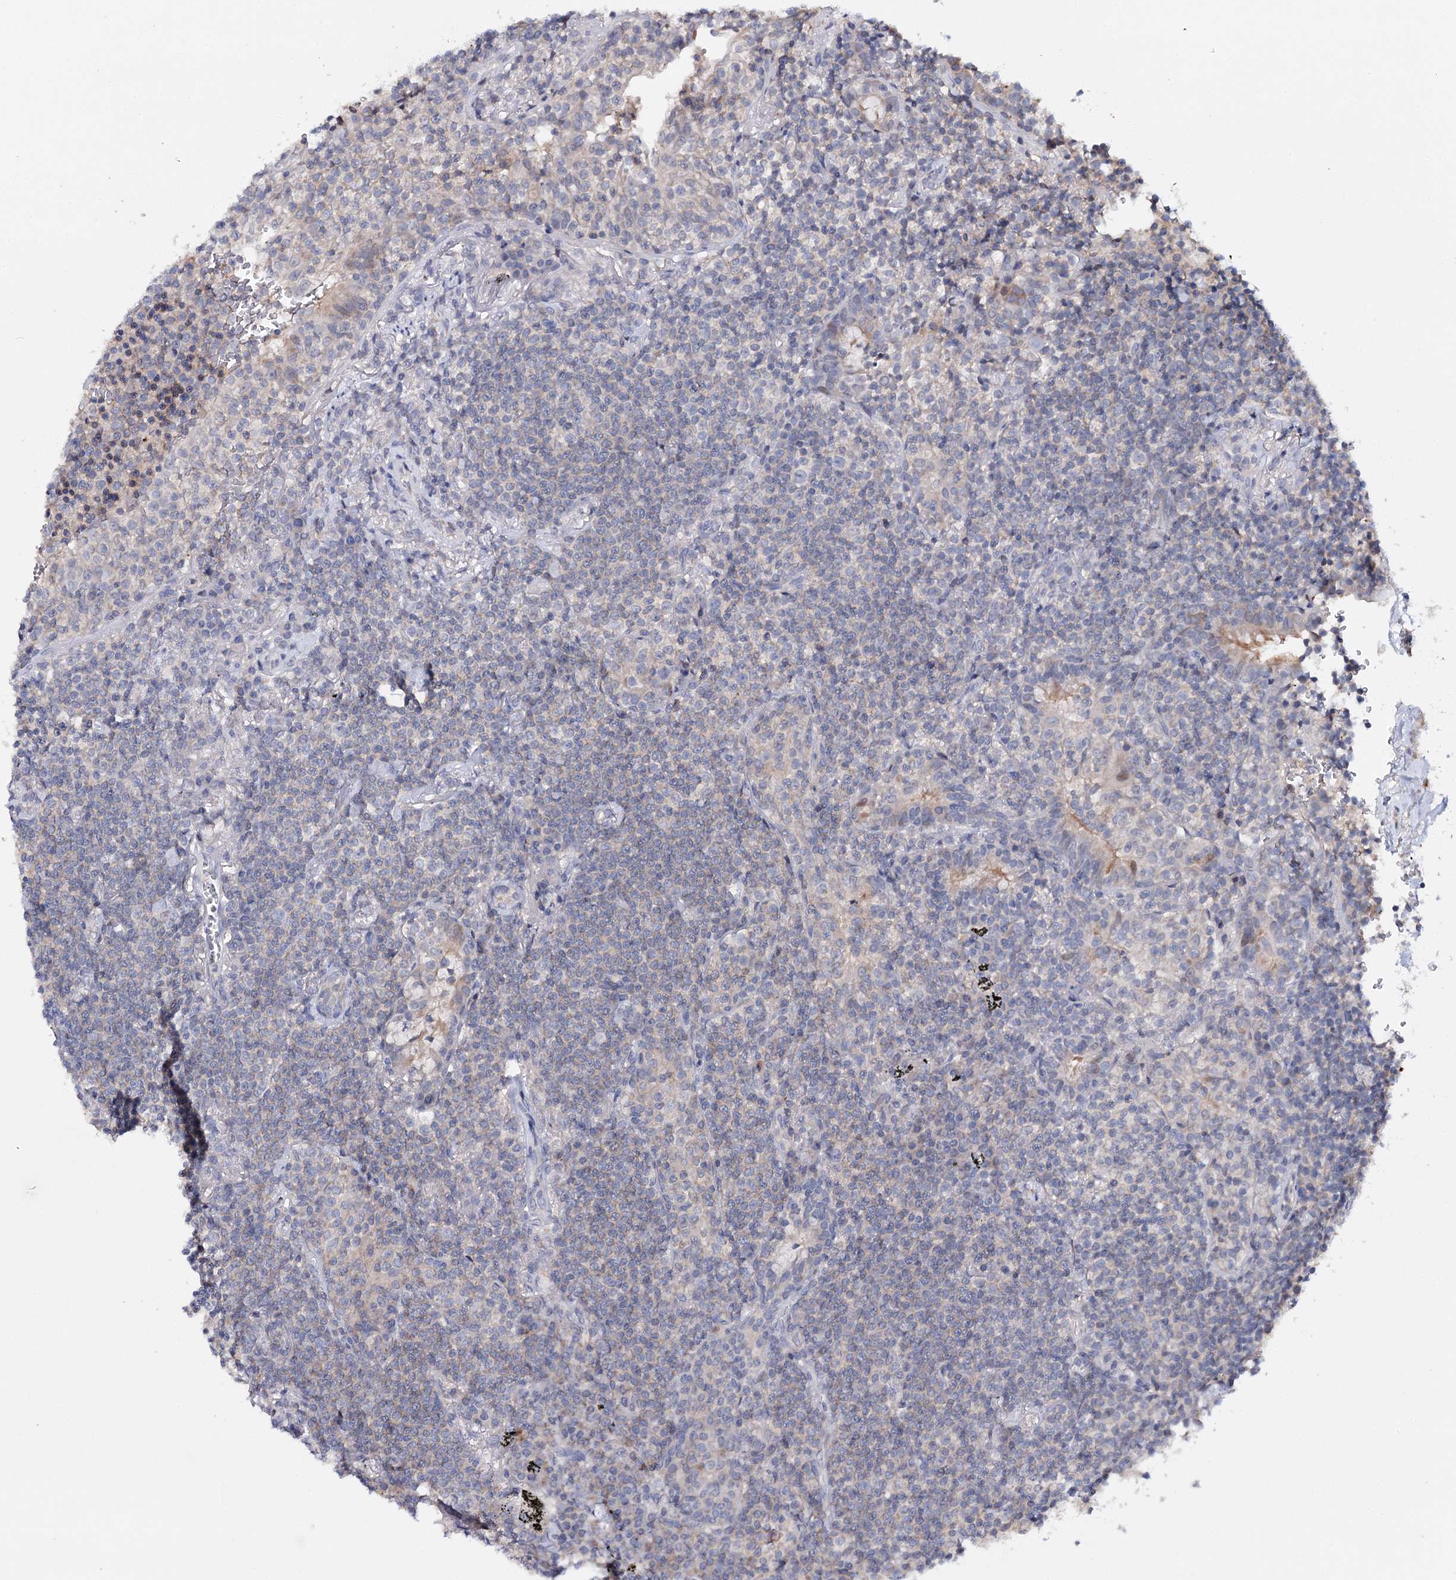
{"staining": {"intensity": "negative", "quantity": "none", "location": "none"}, "tissue": "lymphoma", "cell_type": "Tumor cells", "image_type": "cancer", "snomed": [{"axis": "morphology", "description": "Malignant lymphoma, non-Hodgkin's type, Low grade"}, {"axis": "topography", "description": "Lung"}], "caption": "The immunohistochemistry micrograph has no significant positivity in tumor cells of malignant lymphoma, non-Hodgkin's type (low-grade) tissue.", "gene": "CFAP46", "patient": {"sex": "female", "age": 71}}